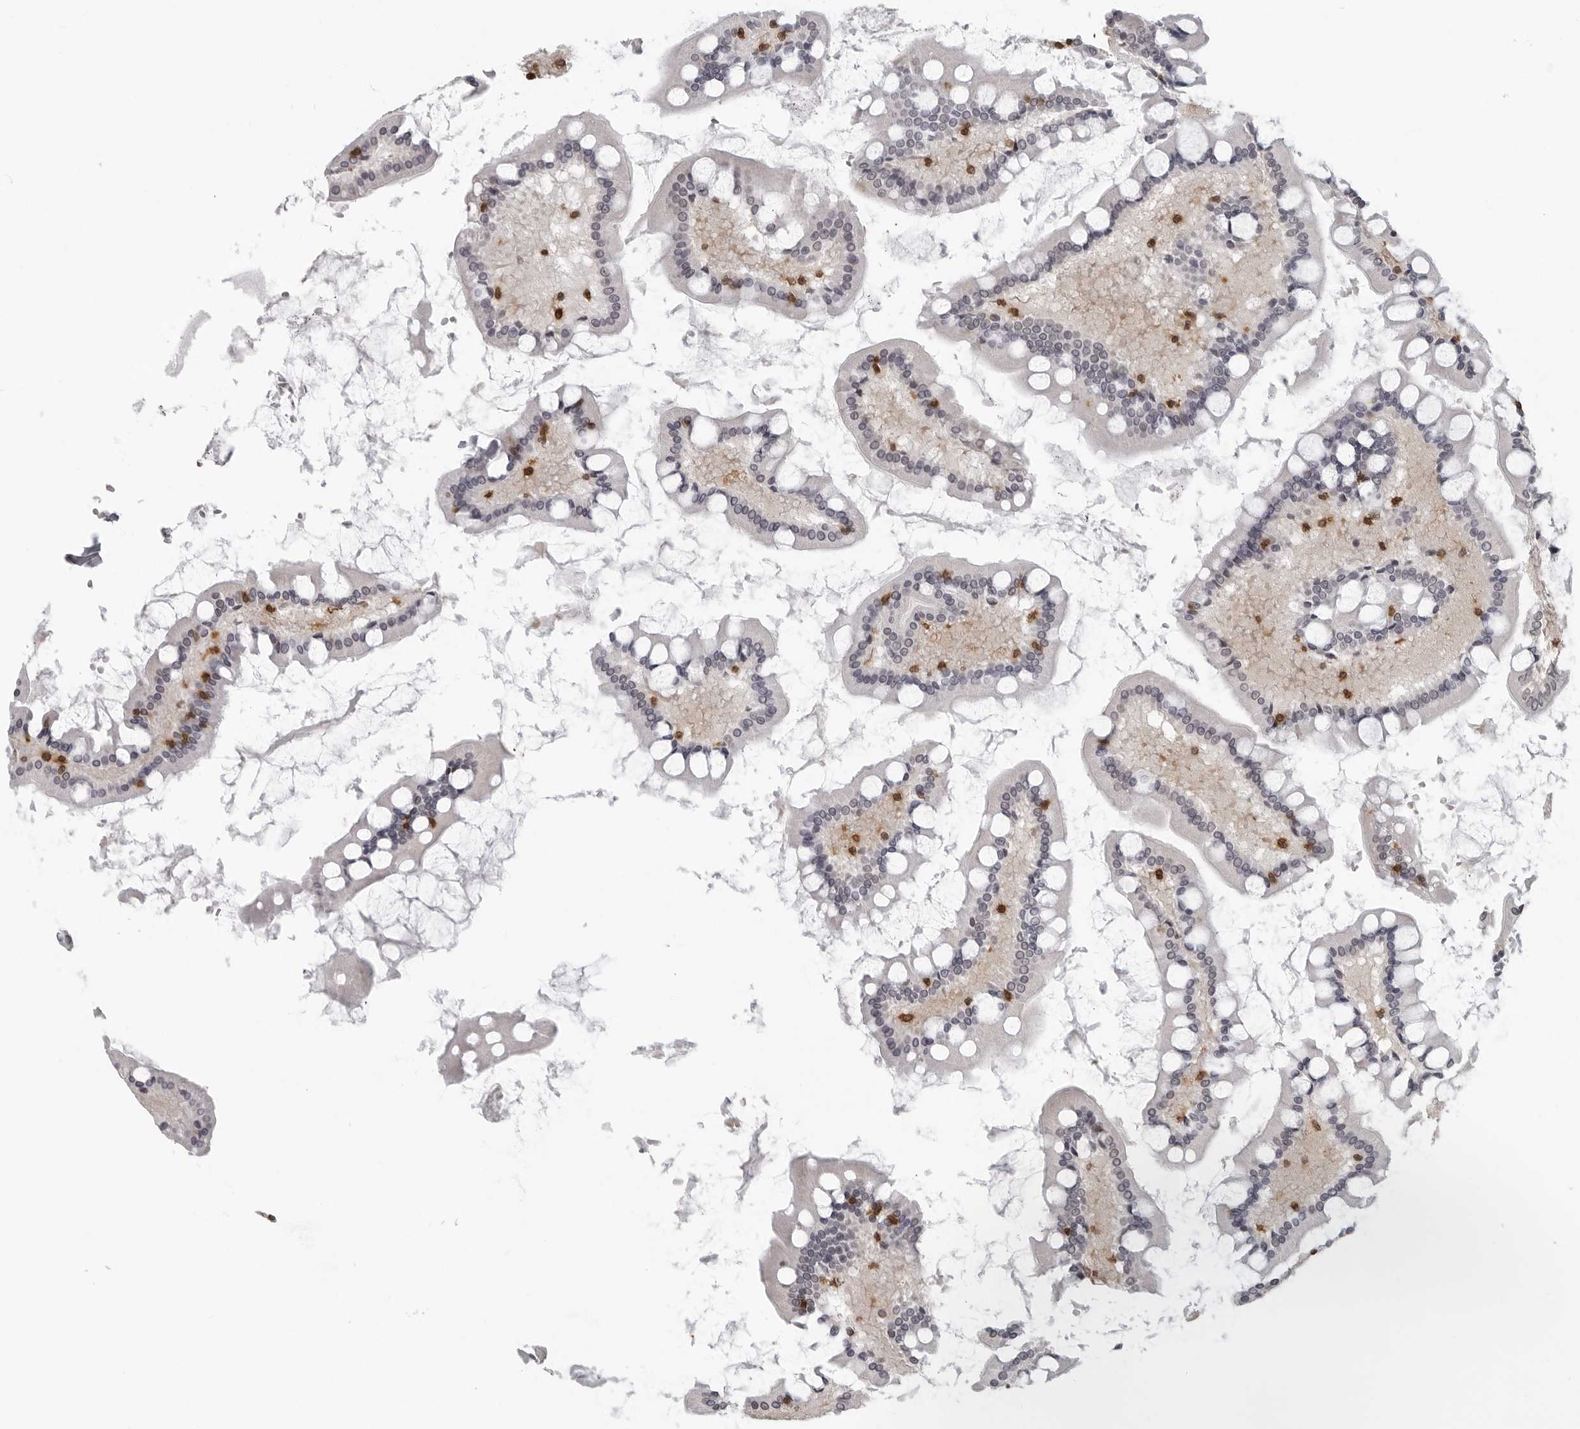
{"staining": {"intensity": "negative", "quantity": "none", "location": "none"}, "tissue": "small intestine", "cell_type": "Glandular cells", "image_type": "normal", "snomed": [{"axis": "morphology", "description": "Normal tissue, NOS"}, {"axis": "topography", "description": "Small intestine"}], "caption": "Protein analysis of normal small intestine reveals no significant staining in glandular cells.", "gene": "HSPH1", "patient": {"sex": "male", "age": 41}}